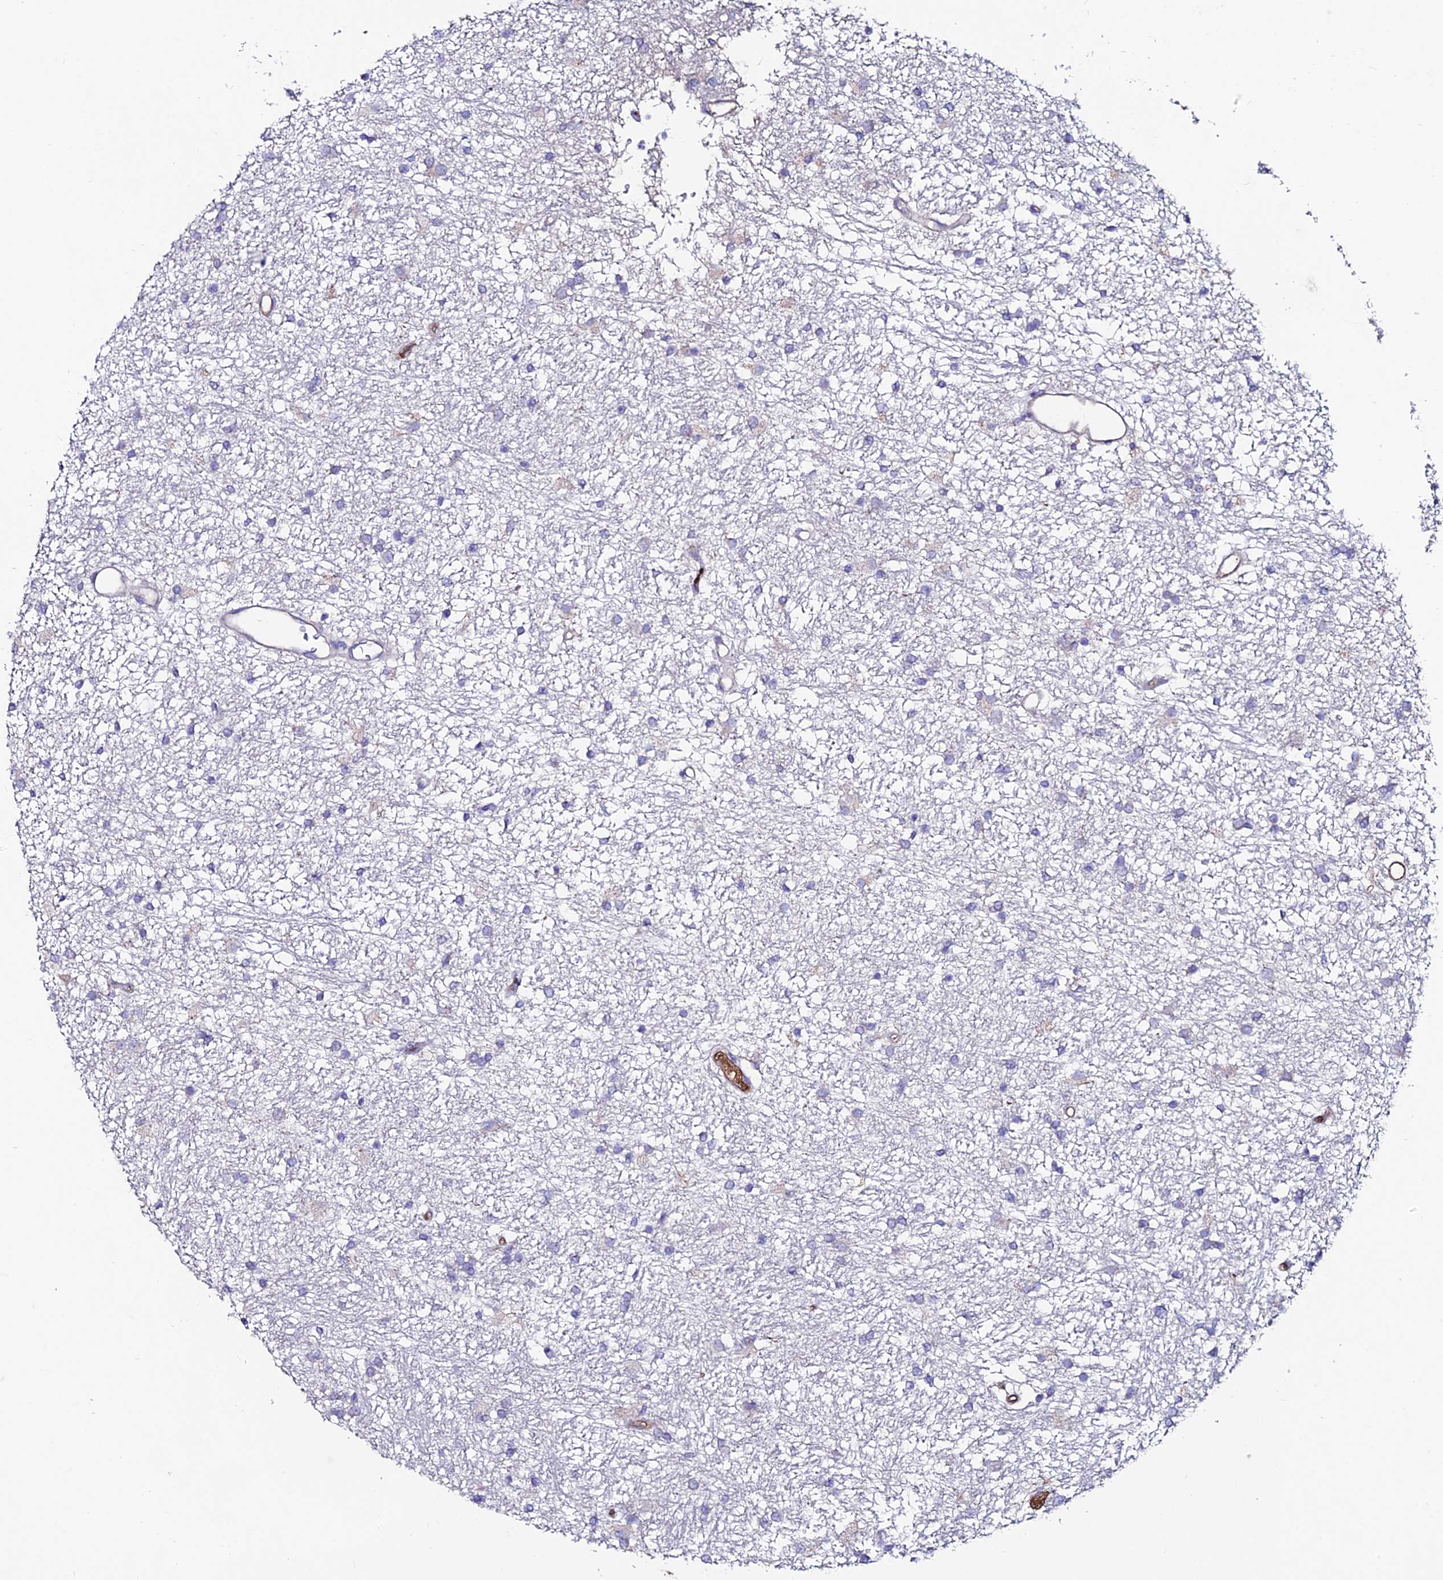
{"staining": {"intensity": "negative", "quantity": "none", "location": "none"}, "tissue": "glioma", "cell_type": "Tumor cells", "image_type": "cancer", "snomed": [{"axis": "morphology", "description": "Glioma, malignant, High grade"}, {"axis": "topography", "description": "Brain"}], "caption": "Tumor cells are negative for brown protein staining in high-grade glioma (malignant). Brightfield microscopy of immunohistochemistry stained with DAB (brown) and hematoxylin (blue), captured at high magnification.", "gene": "SLC25A16", "patient": {"sex": "male", "age": 77}}